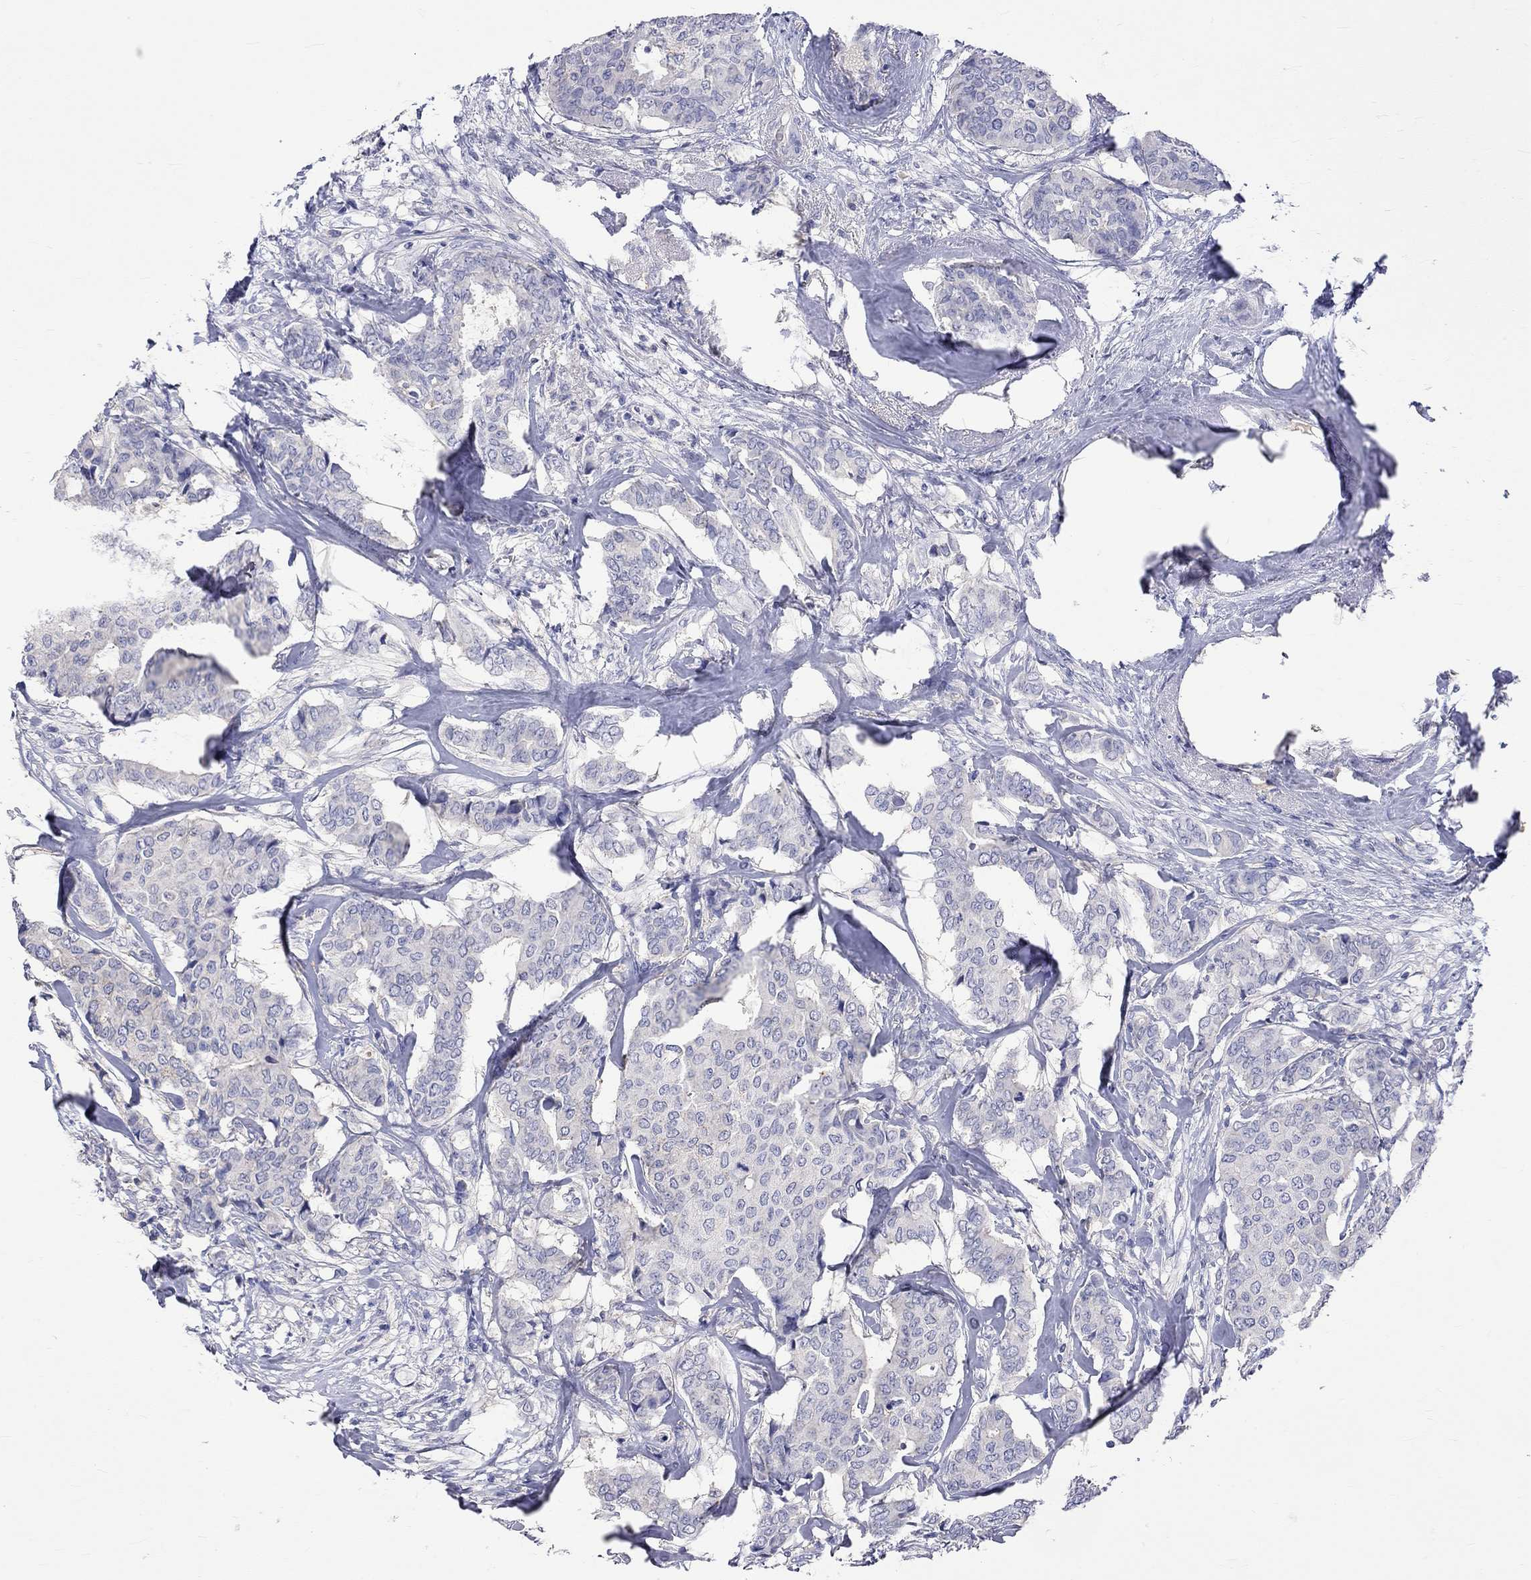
{"staining": {"intensity": "weak", "quantity": "<25%", "location": "cytoplasmic/membranous"}, "tissue": "breast cancer", "cell_type": "Tumor cells", "image_type": "cancer", "snomed": [{"axis": "morphology", "description": "Duct carcinoma"}, {"axis": "topography", "description": "Breast"}], "caption": "Breast cancer was stained to show a protein in brown. There is no significant expression in tumor cells. (DAB (3,3'-diaminobenzidine) immunohistochemistry (IHC) visualized using brightfield microscopy, high magnification).", "gene": "LRFN4", "patient": {"sex": "female", "age": 75}}